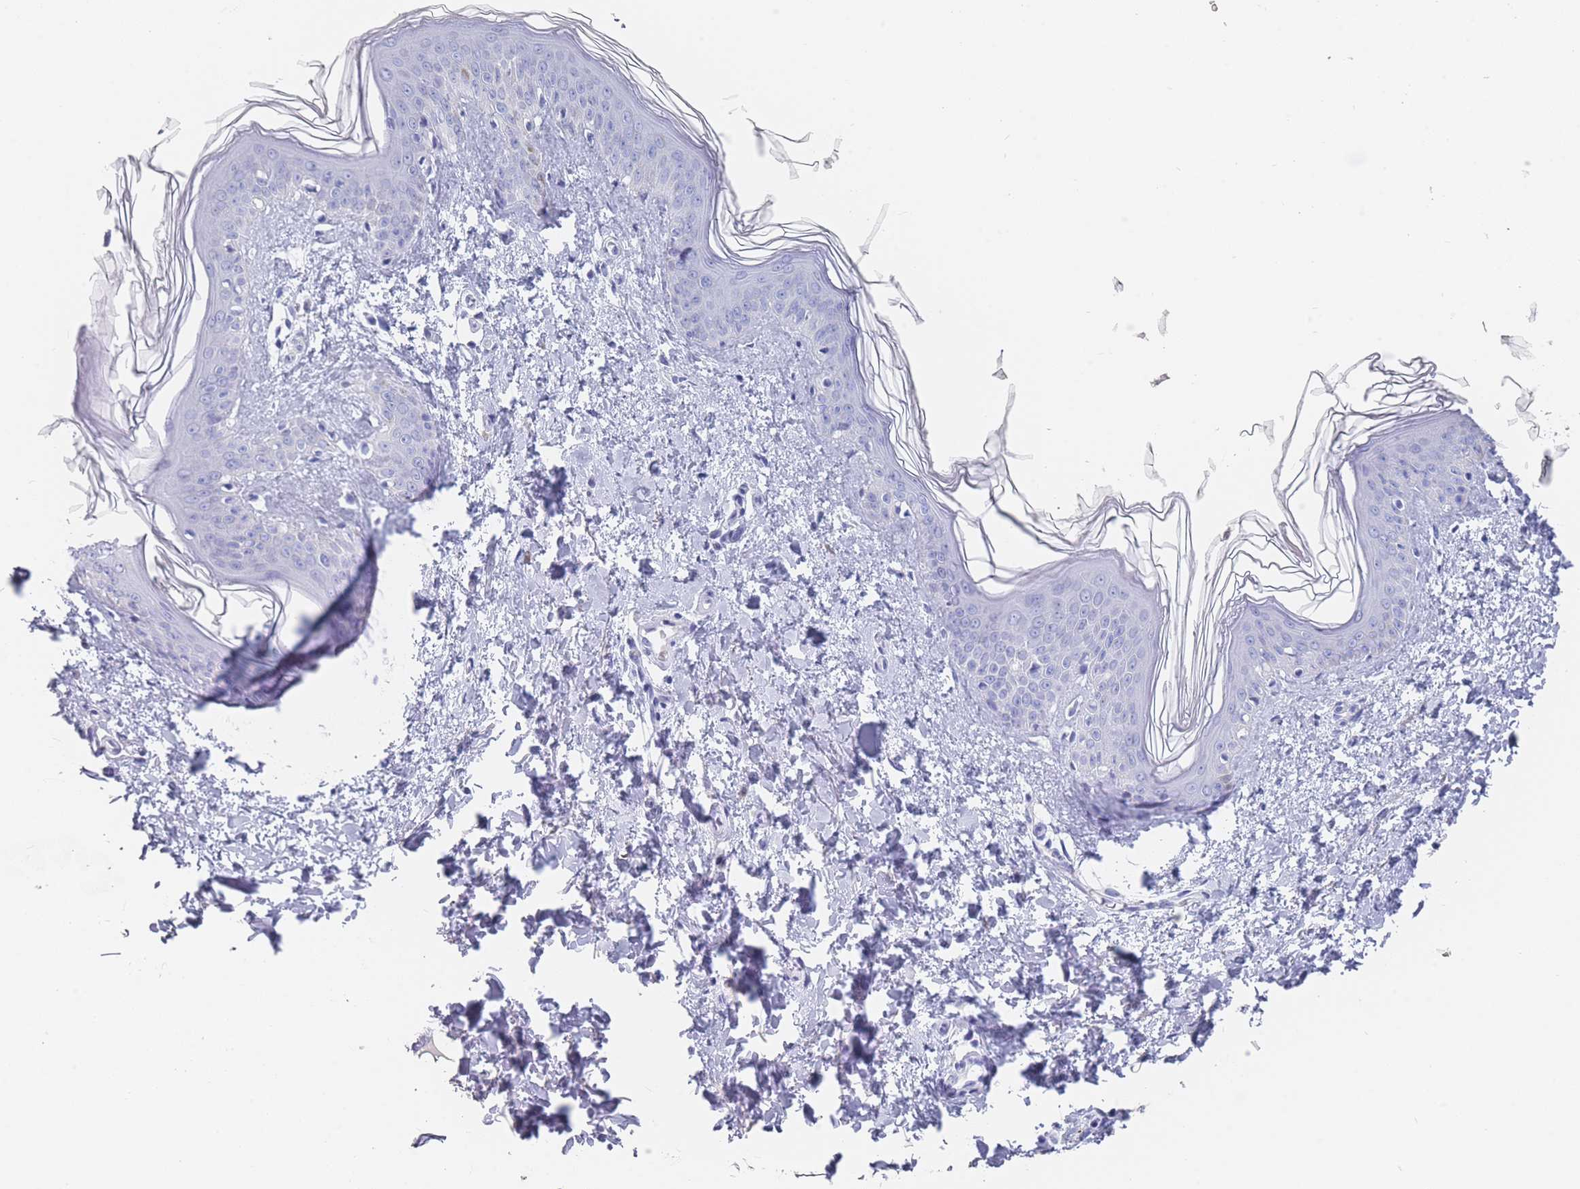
{"staining": {"intensity": "negative", "quantity": "none", "location": "none"}, "tissue": "skin", "cell_type": "Fibroblasts", "image_type": "normal", "snomed": [{"axis": "morphology", "description": "Normal tissue, NOS"}, {"axis": "topography", "description": "Skin"}], "caption": "This is an immunohistochemistry histopathology image of normal human skin. There is no expression in fibroblasts.", "gene": "ST8SIA5", "patient": {"sex": "female", "age": 41}}